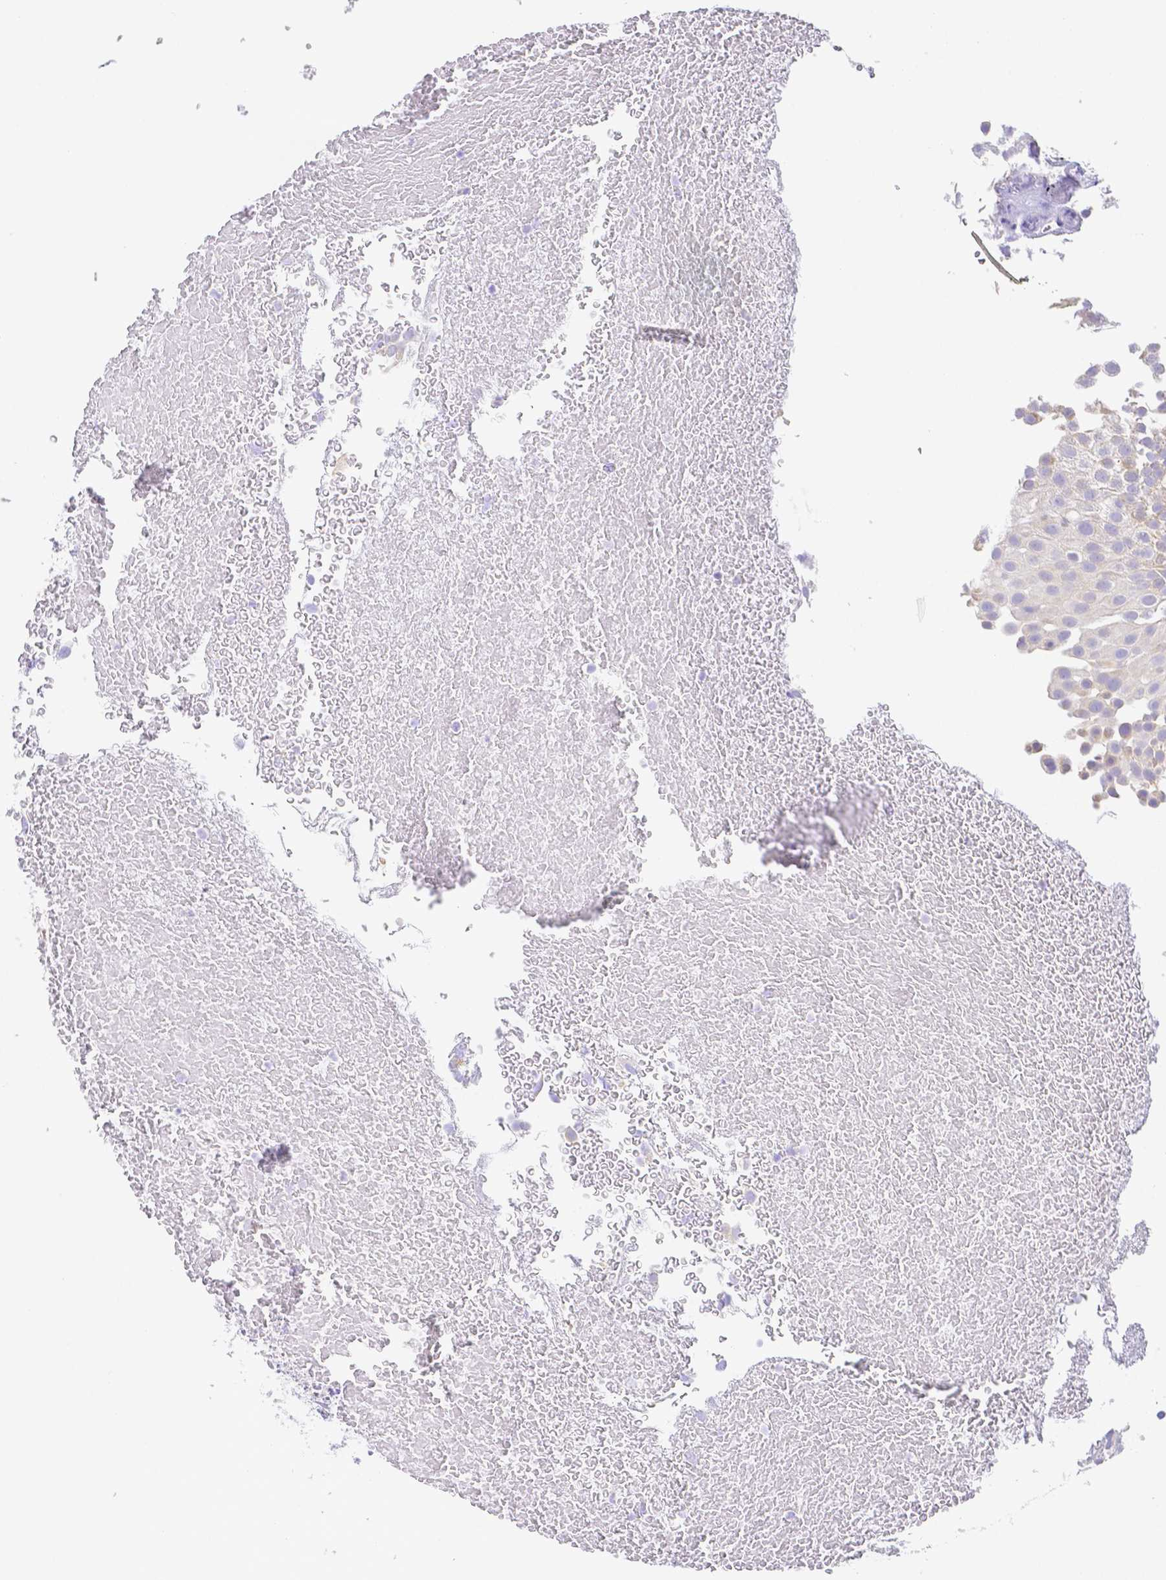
{"staining": {"intensity": "negative", "quantity": "none", "location": "none"}, "tissue": "urothelial cancer", "cell_type": "Tumor cells", "image_type": "cancer", "snomed": [{"axis": "morphology", "description": "Urothelial carcinoma, Low grade"}, {"axis": "topography", "description": "Urinary bladder"}], "caption": "Human urothelial cancer stained for a protein using IHC demonstrates no staining in tumor cells.", "gene": "ZG16B", "patient": {"sex": "male", "age": 78}}